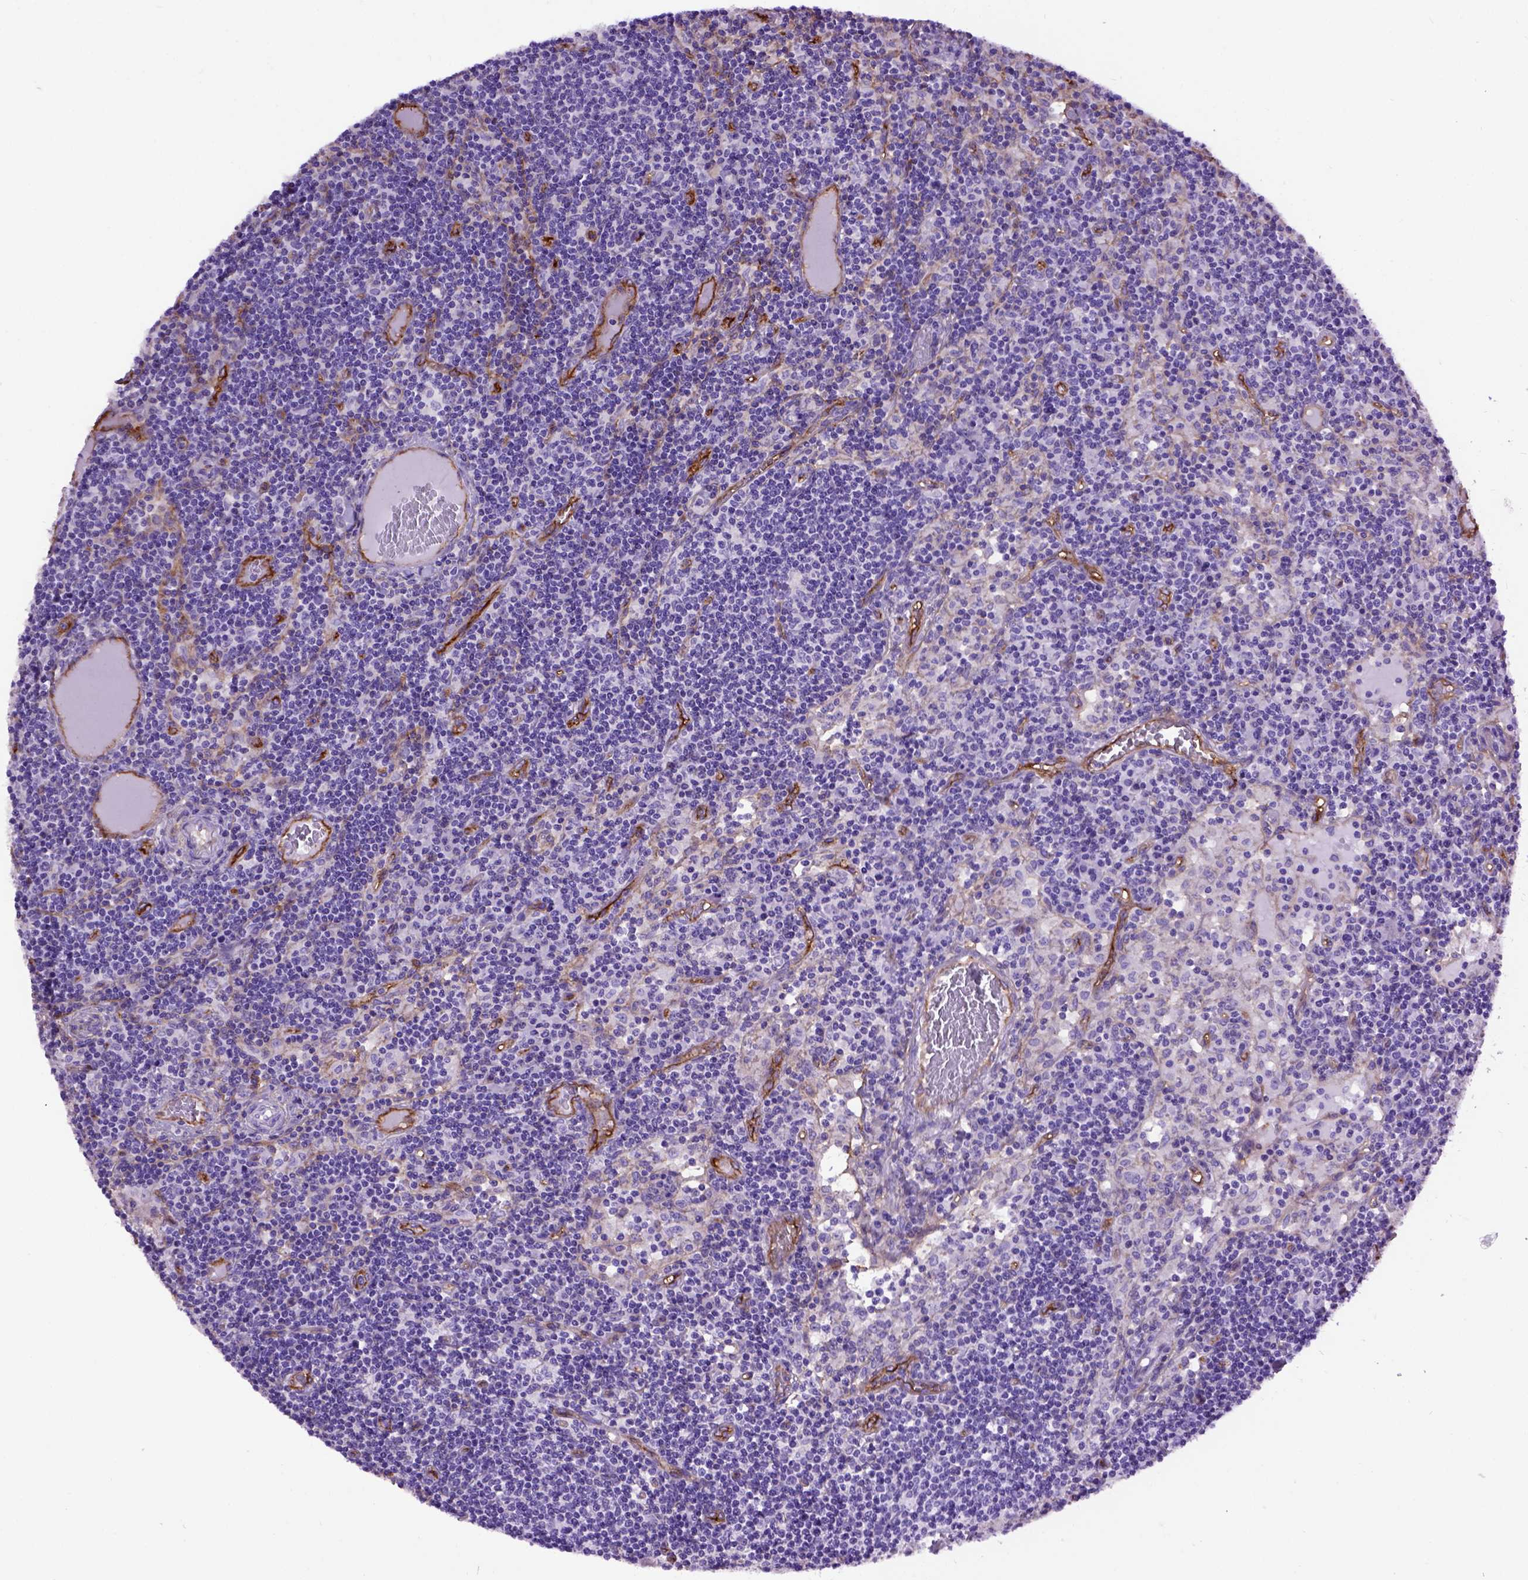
{"staining": {"intensity": "negative", "quantity": "none", "location": "none"}, "tissue": "lymph node", "cell_type": "Germinal center cells", "image_type": "normal", "snomed": [{"axis": "morphology", "description": "Normal tissue, NOS"}, {"axis": "topography", "description": "Lymph node"}], "caption": "This is an IHC photomicrograph of unremarkable lymph node. There is no positivity in germinal center cells.", "gene": "ENG", "patient": {"sex": "female", "age": 72}}